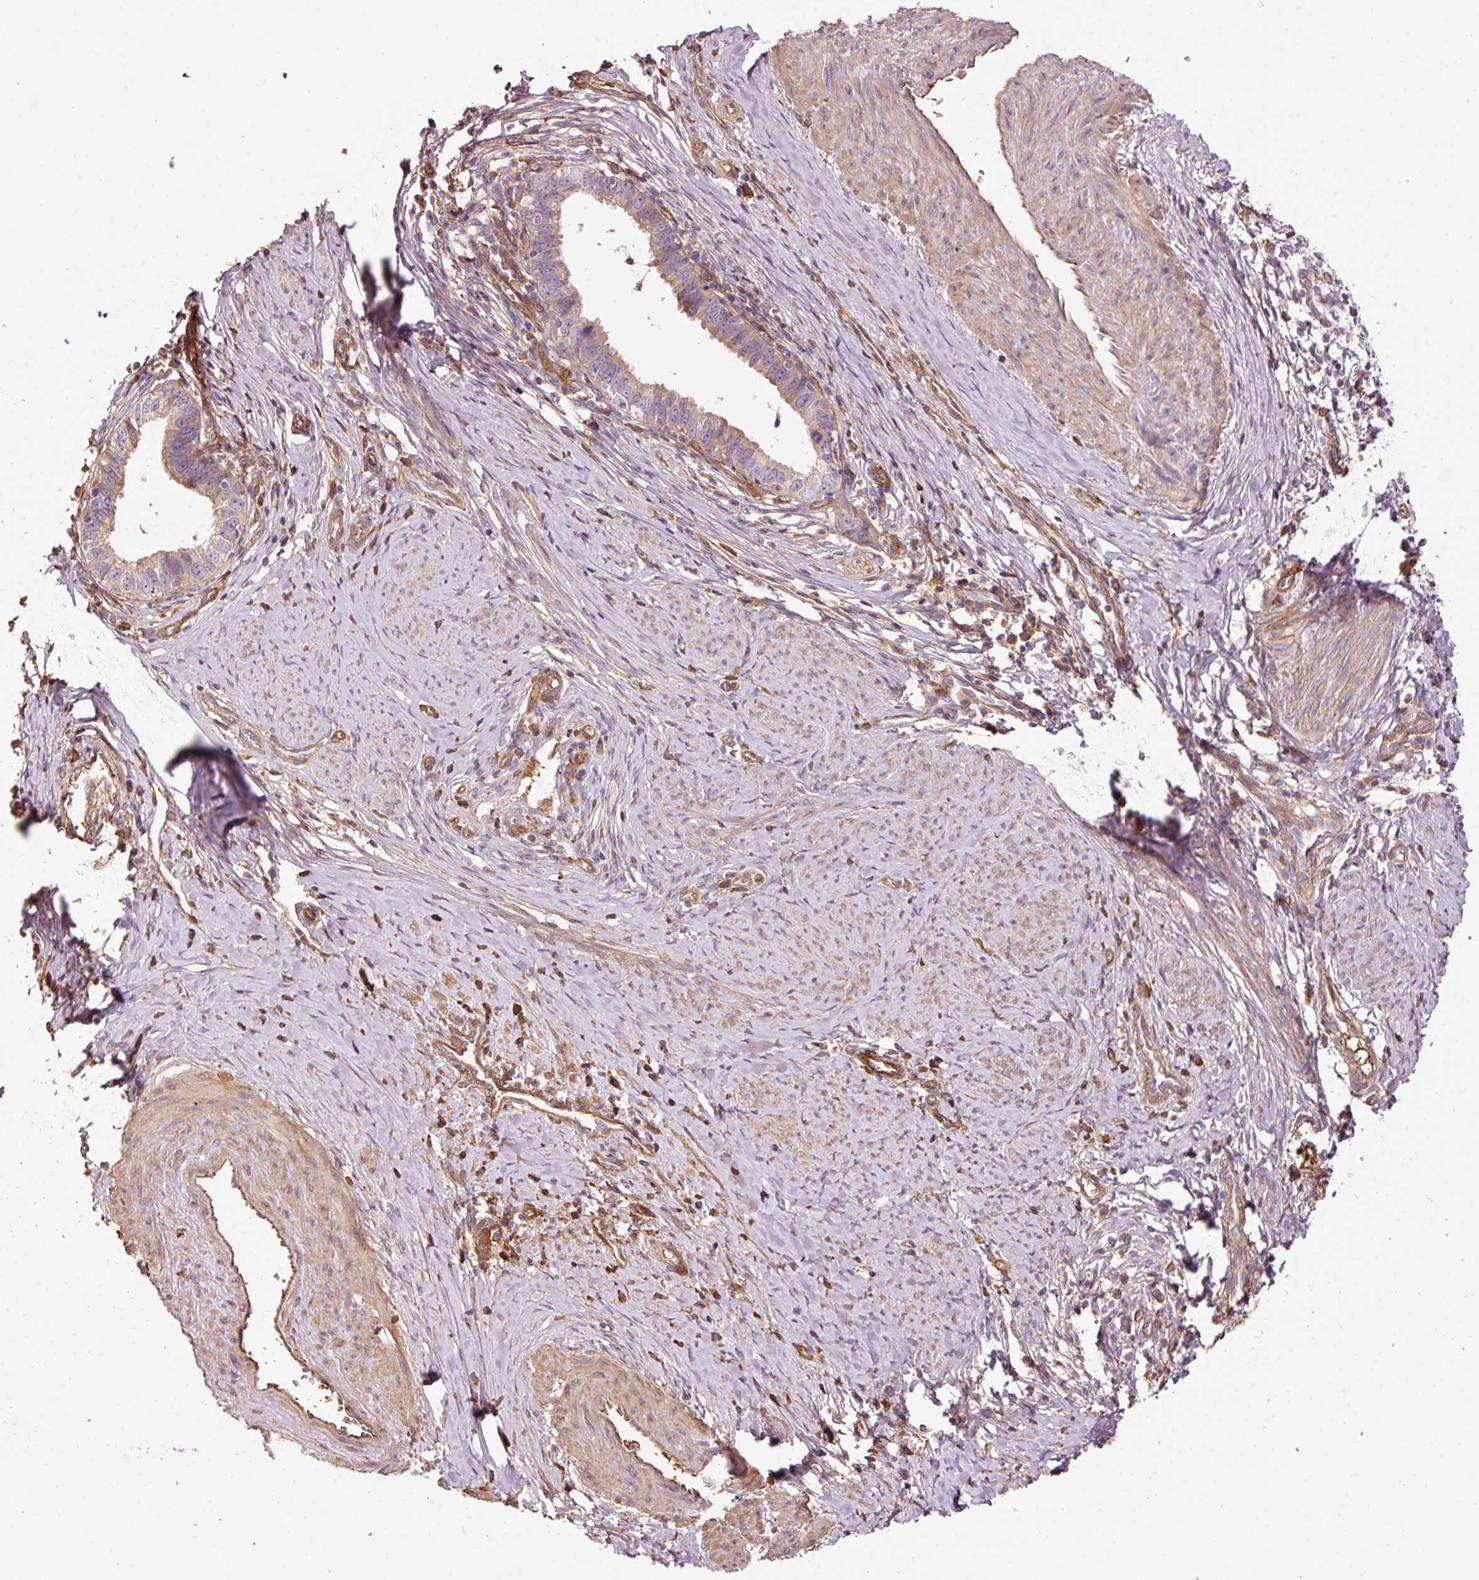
{"staining": {"intensity": "moderate", "quantity": "25%-75%", "location": "cytoplasmic/membranous"}, "tissue": "cervical cancer", "cell_type": "Tumor cells", "image_type": "cancer", "snomed": [{"axis": "morphology", "description": "Adenocarcinoma, NOS"}, {"axis": "topography", "description": "Cervix"}], "caption": "Tumor cells display medium levels of moderate cytoplasmic/membranous expression in approximately 25%-75% of cells in cervical adenocarcinoma. (DAB (3,3'-diaminobenzidine) = brown stain, brightfield microscopy at high magnification).", "gene": "NID2", "patient": {"sex": "female", "age": 36}}